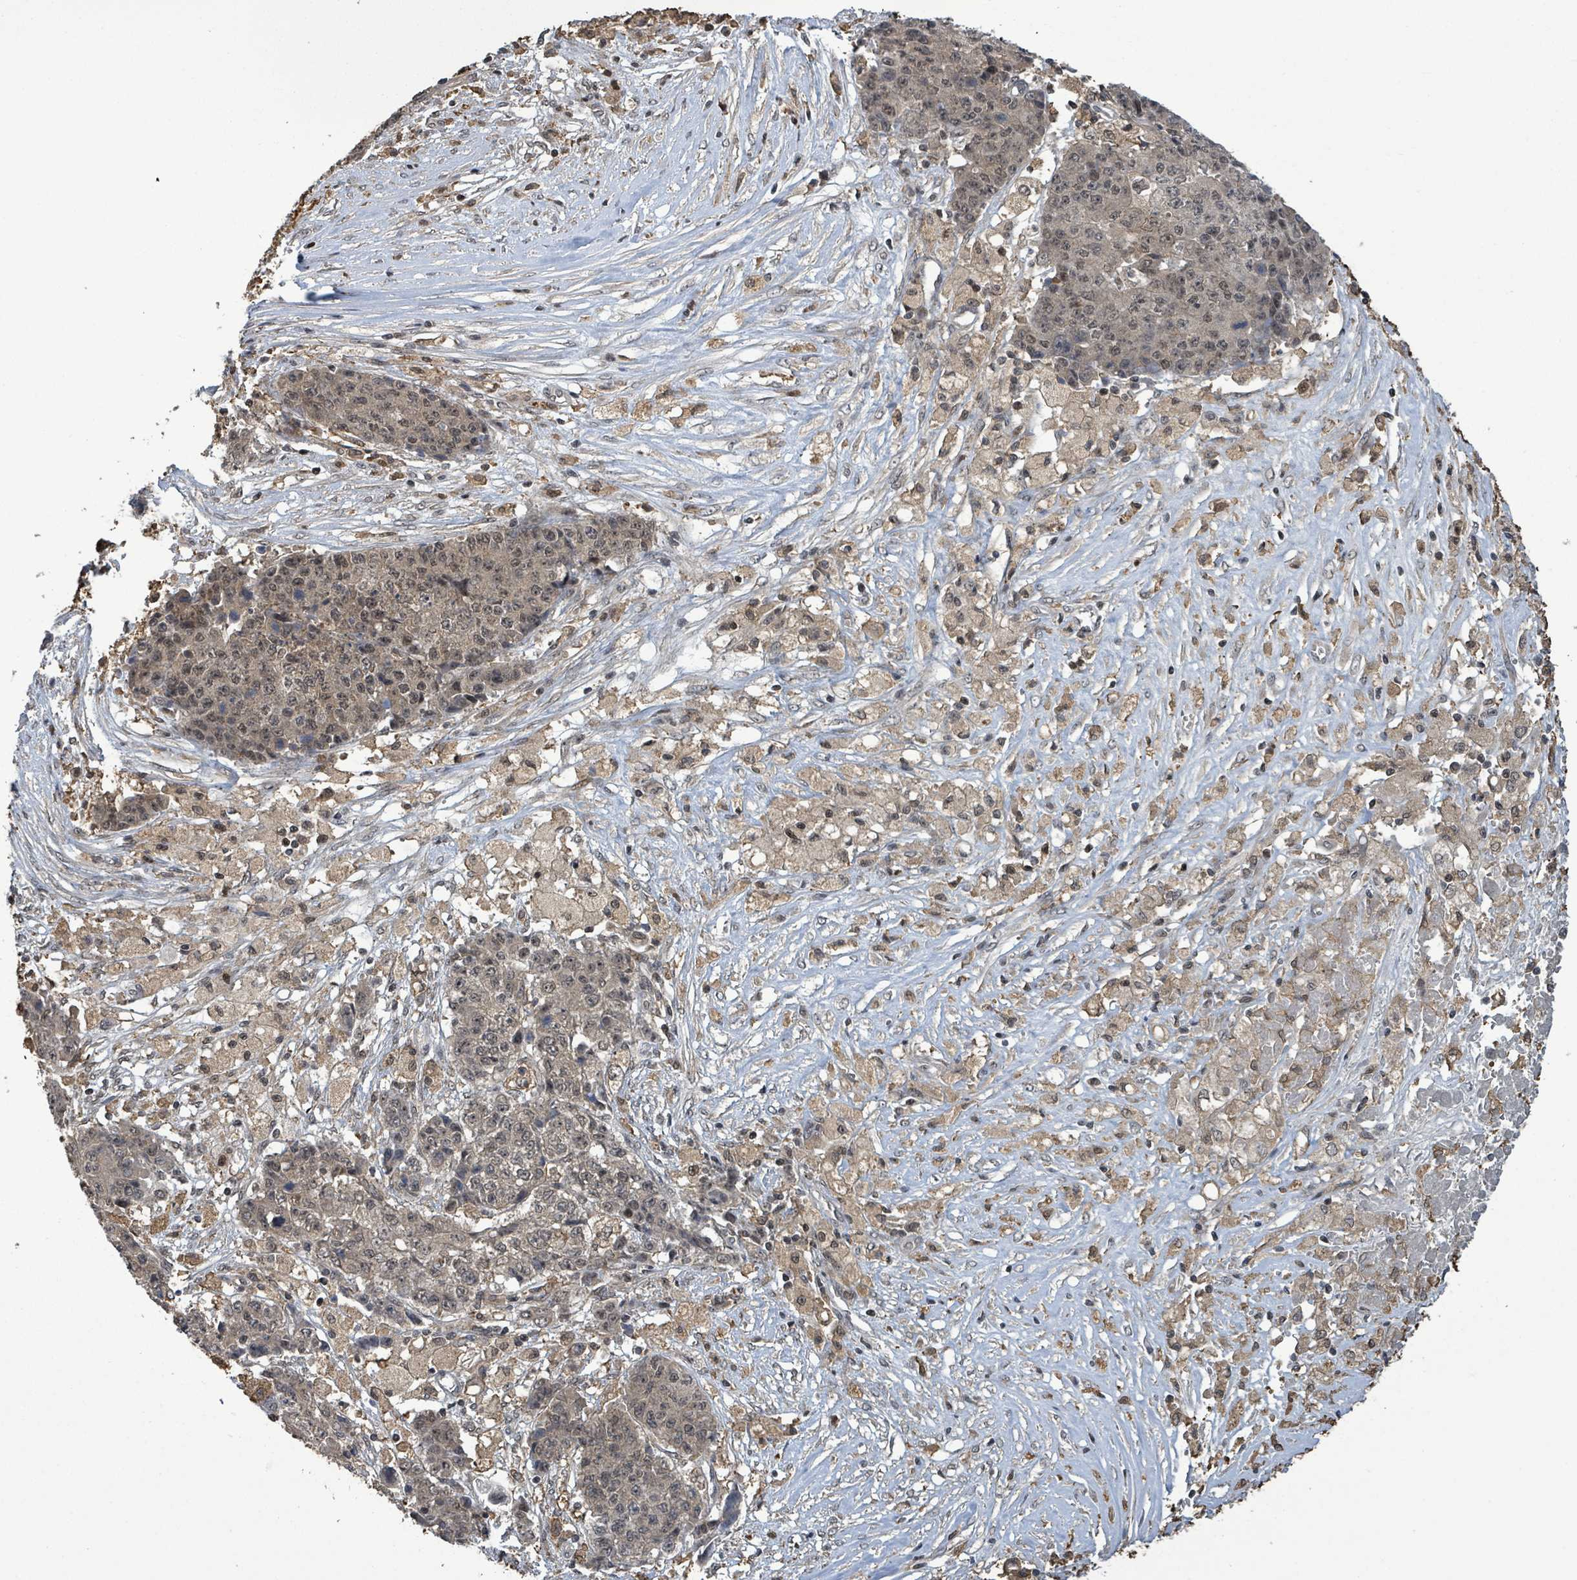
{"staining": {"intensity": "weak", "quantity": "25%-75%", "location": "nuclear"}, "tissue": "ovarian cancer", "cell_type": "Tumor cells", "image_type": "cancer", "snomed": [{"axis": "morphology", "description": "Carcinoma, endometroid"}, {"axis": "topography", "description": "Ovary"}], "caption": "IHC of human endometroid carcinoma (ovarian) reveals low levels of weak nuclear expression in approximately 25%-75% of tumor cells.", "gene": "FBXO6", "patient": {"sex": "female", "age": 42}}